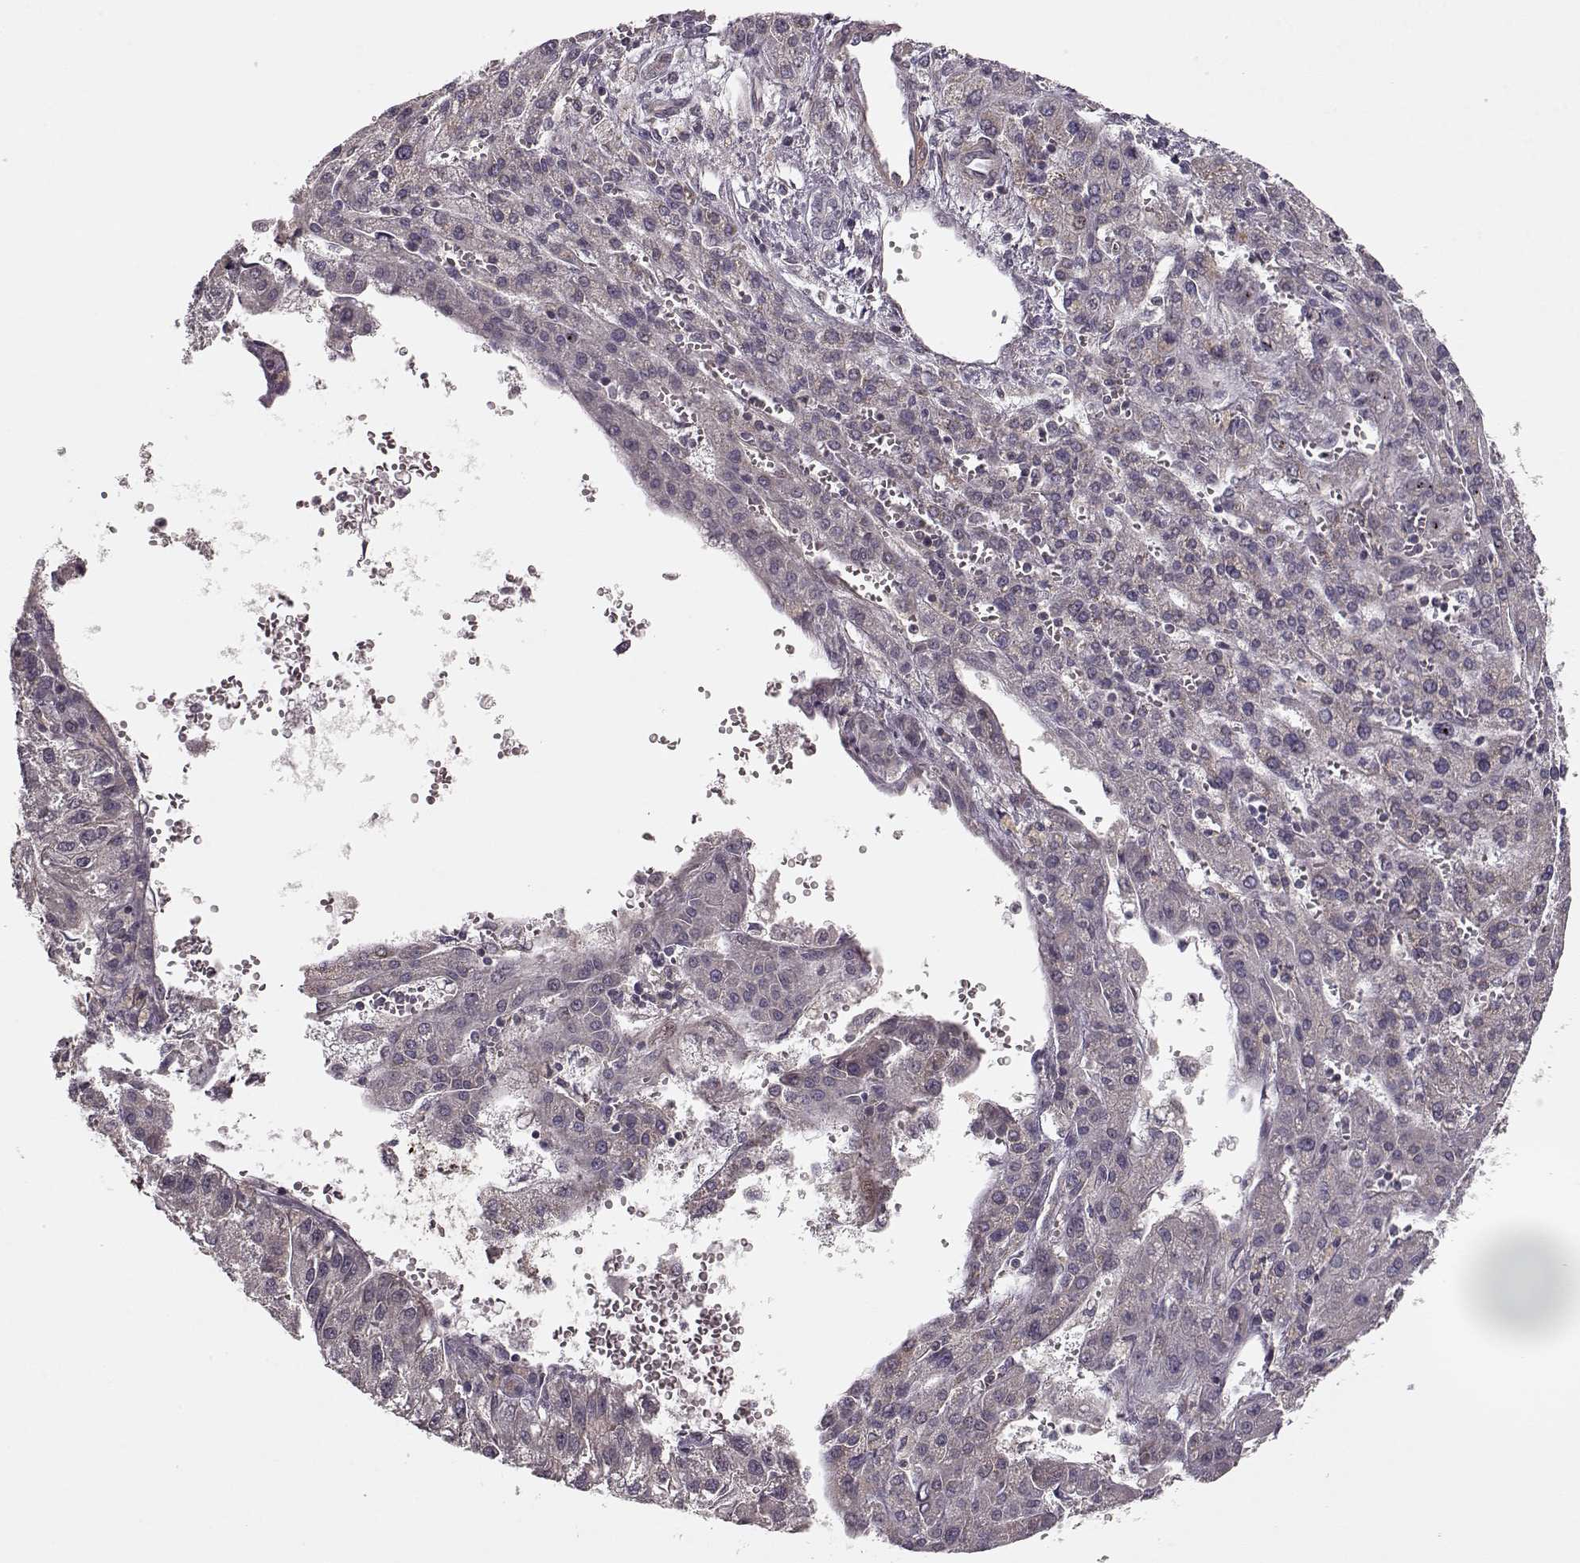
{"staining": {"intensity": "negative", "quantity": "none", "location": "none"}, "tissue": "liver cancer", "cell_type": "Tumor cells", "image_type": "cancer", "snomed": [{"axis": "morphology", "description": "Carcinoma, Hepatocellular, NOS"}, {"axis": "topography", "description": "Liver"}], "caption": "High magnification brightfield microscopy of liver cancer (hepatocellular carcinoma) stained with DAB (brown) and counterstained with hematoxylin (blue): tumor cells show no significant positivity.", "gene": "SLAIN2", "patient": {"sex": "female", "age": 70}}